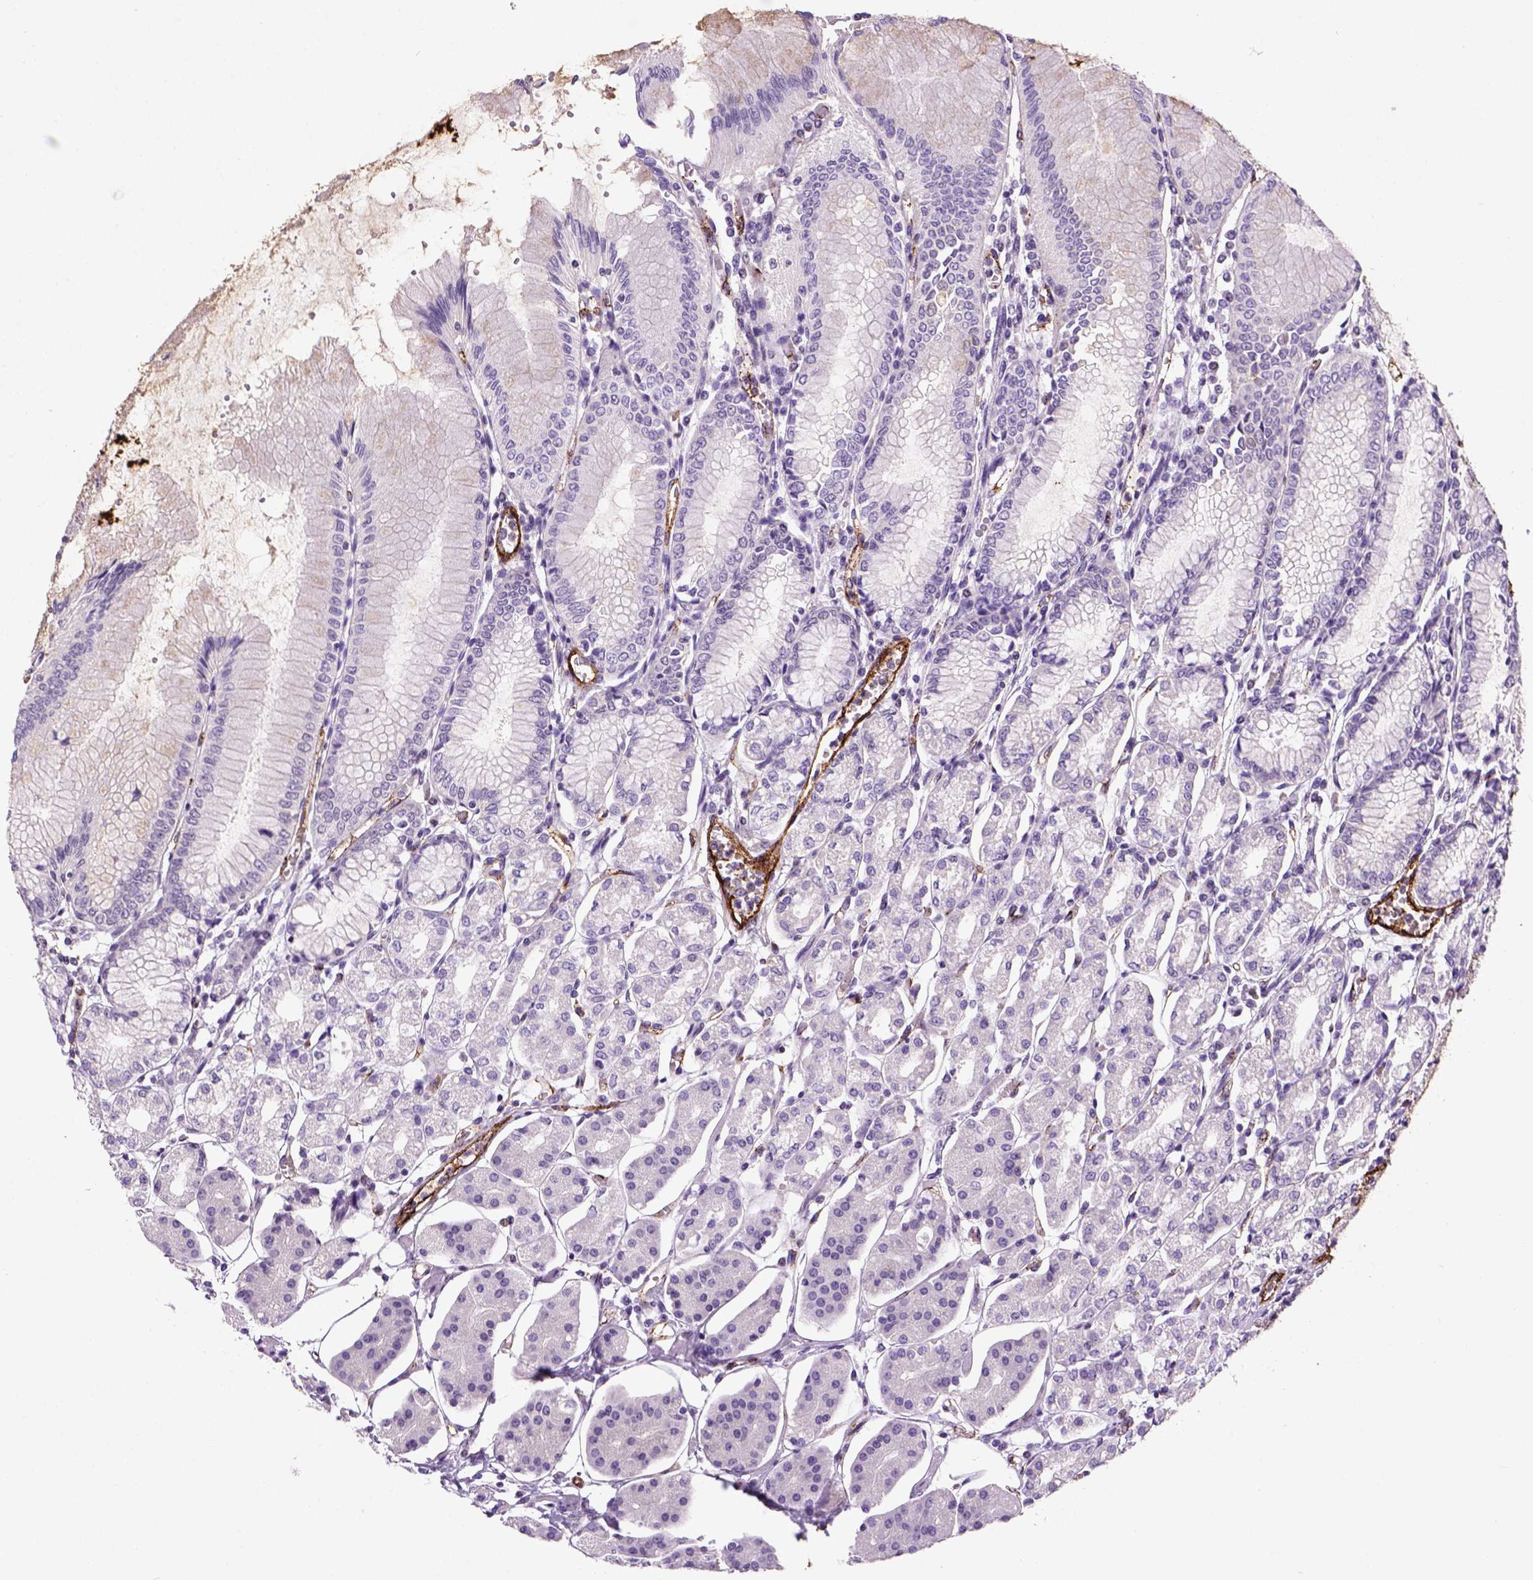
{"staining": {"intensity": "negative", "quantity": "none", "location": "none"}, "tissue": "stomach", "cell_type": "Glandular cells", "image_type": "normal", "snomed": [{"axis": "morphology", "description": "Normal tissue, NOS"}, {"axis": "topography", "description": "Skeletal muscle"}, {"axis": "topography", "description": "Stomach"}], "caption": "A high-resolution photomicrograph shows IHC staining of unremarkable stomach, which displays no significant expression in glandular cells.", "gene": "VWF", "patient": {"sex": "female", "age": 57}}